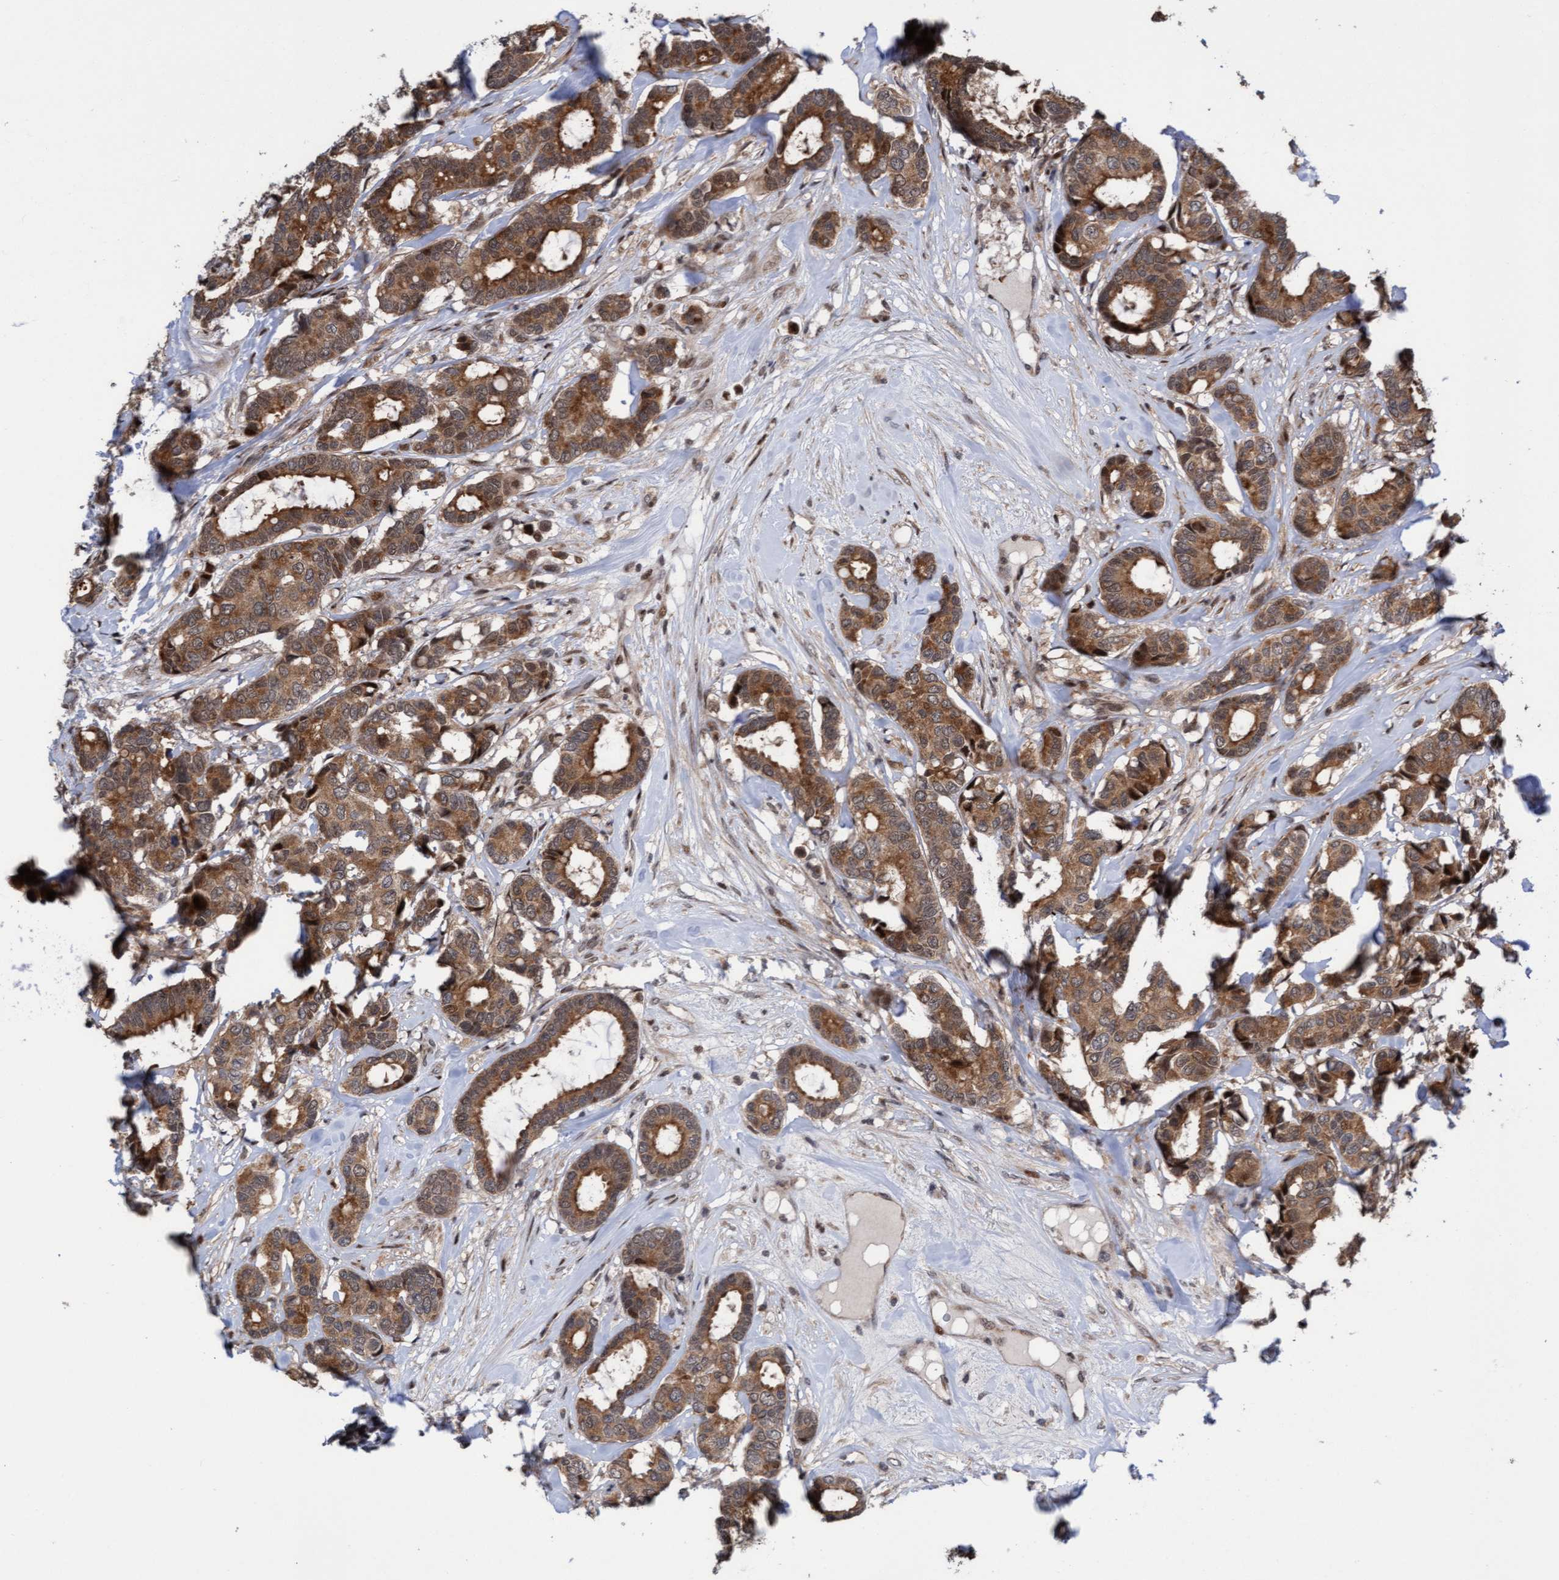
{"staining": {"intensity": "moderate", "quantity": ">75%", "location": "cytoplasmic/membranous"}, "tissue": "breast cancer", "cell_type": "Tumor cells", "image_type": "cancer", "snomed": [{"axis": "morphology", "description": "Duct carcinoma"}, {"axis": "topography", "description": "Breast"}], "caption": "High-power microscopy captured an IHC photomicrograph of breast infiltrating ductal carcinoma, revealing moderate cytoplasmic/membranous staining in approximately >75% of tumor cells. The staining is performed using DAB (3,3'-diaminobenzidine) brown chromogen to label protein expression. The nuclei are counter-stained blue using hematoxylin.", "gene": "ITFG1", "patient": {"sex": "female", "age": 87}}